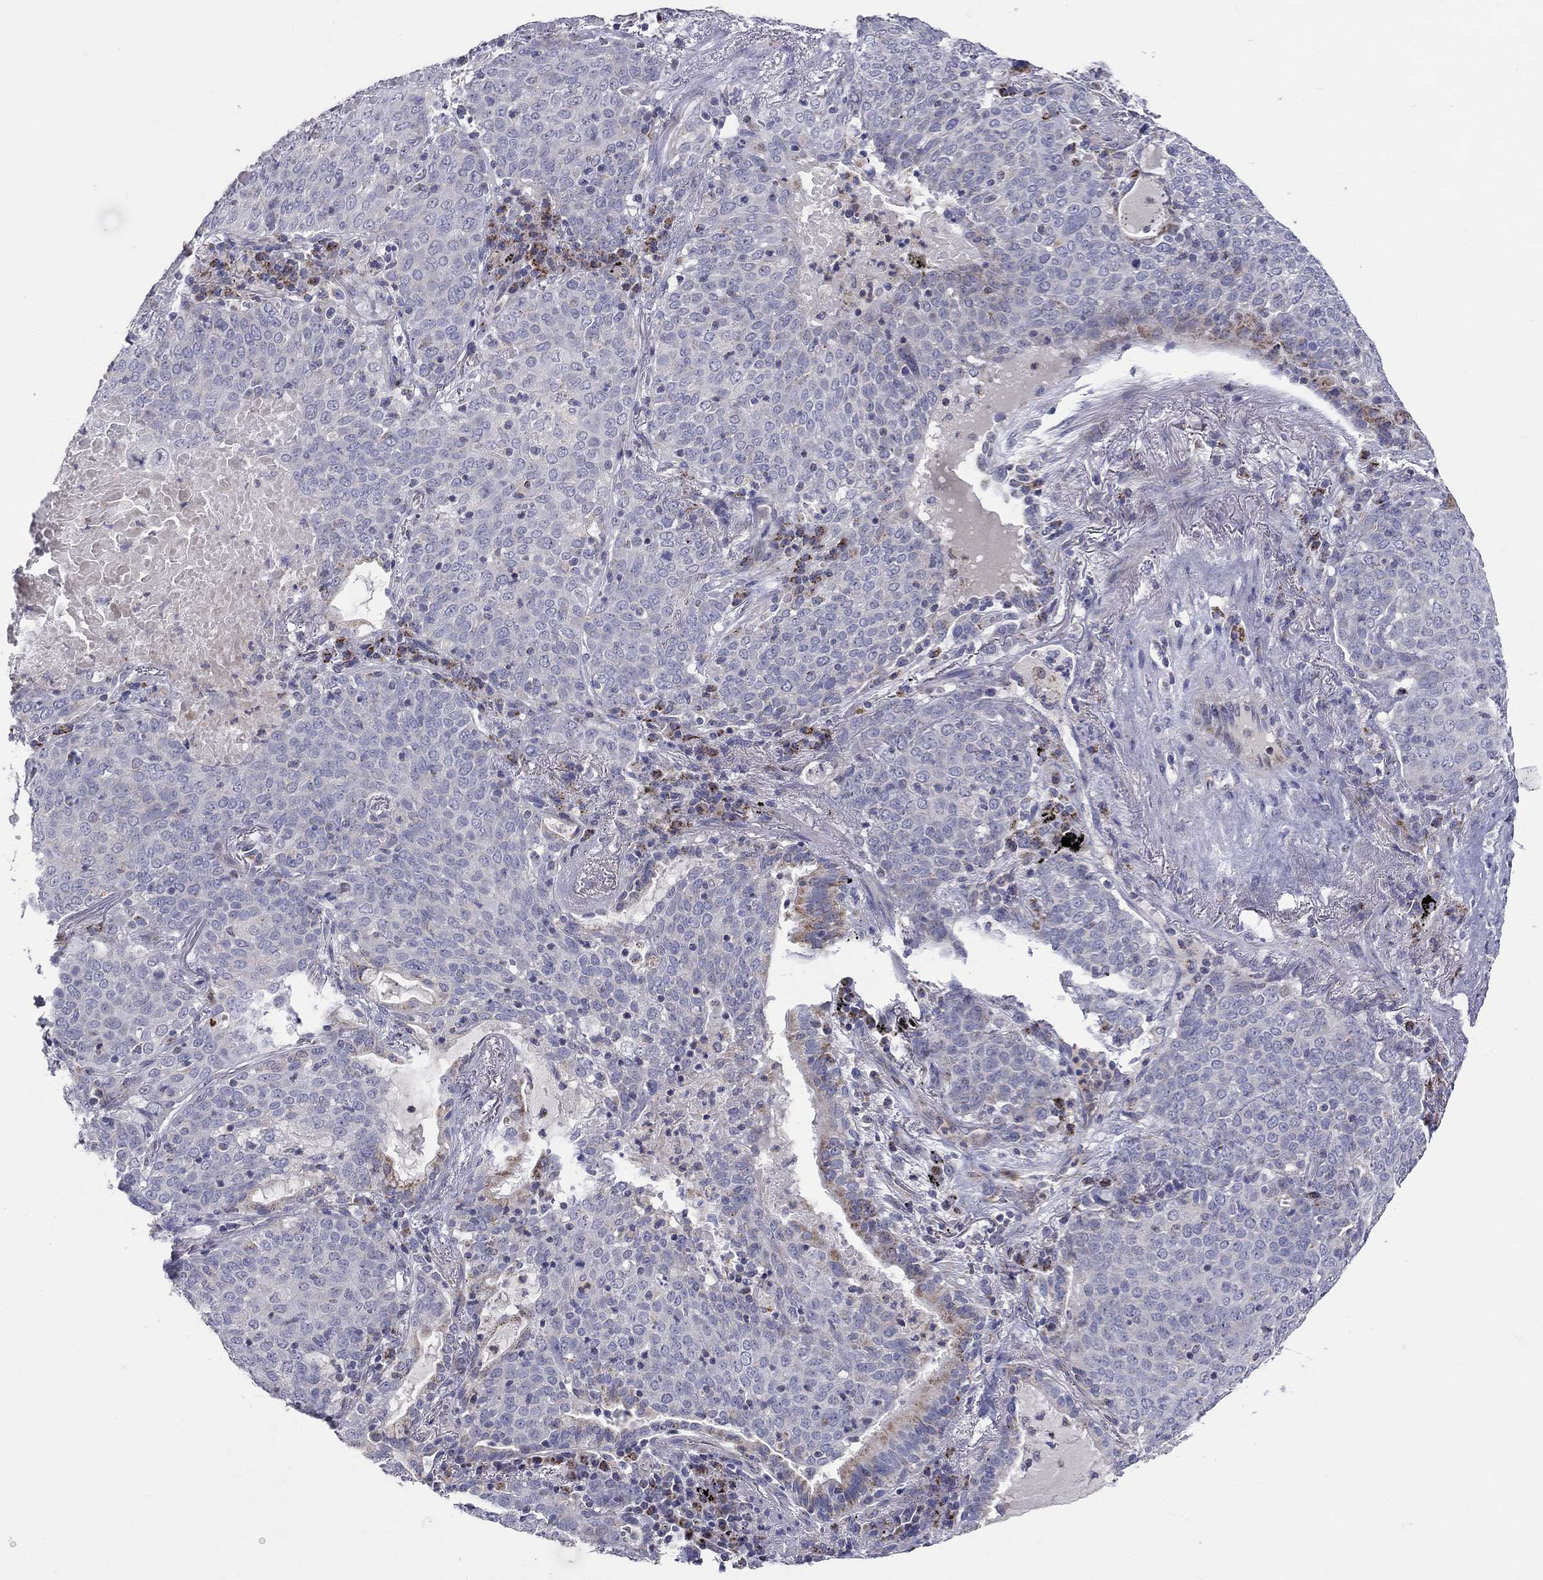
{"staining": {"intensity": "moderate", "quantity": "<25%", "location": "cytoplasmic/membranous"}, "tissue": "lung cancer", "cell_type": "Tumor cells", "image_type": "cancer", "snomed": [{"axis": "morphology", "description": "Squamous cell carcinoma, NOS"}, {"axis": "topography", "description": "Lung"}], "caption": "Protein expression analysis of lung squamous cell carcinoma demonstrates moderate cytoplasmic/membranous positivity in approximately <25% of tumor cells.", "gene": "HMX2", "patient": {"sex": "male", "age": 82}}